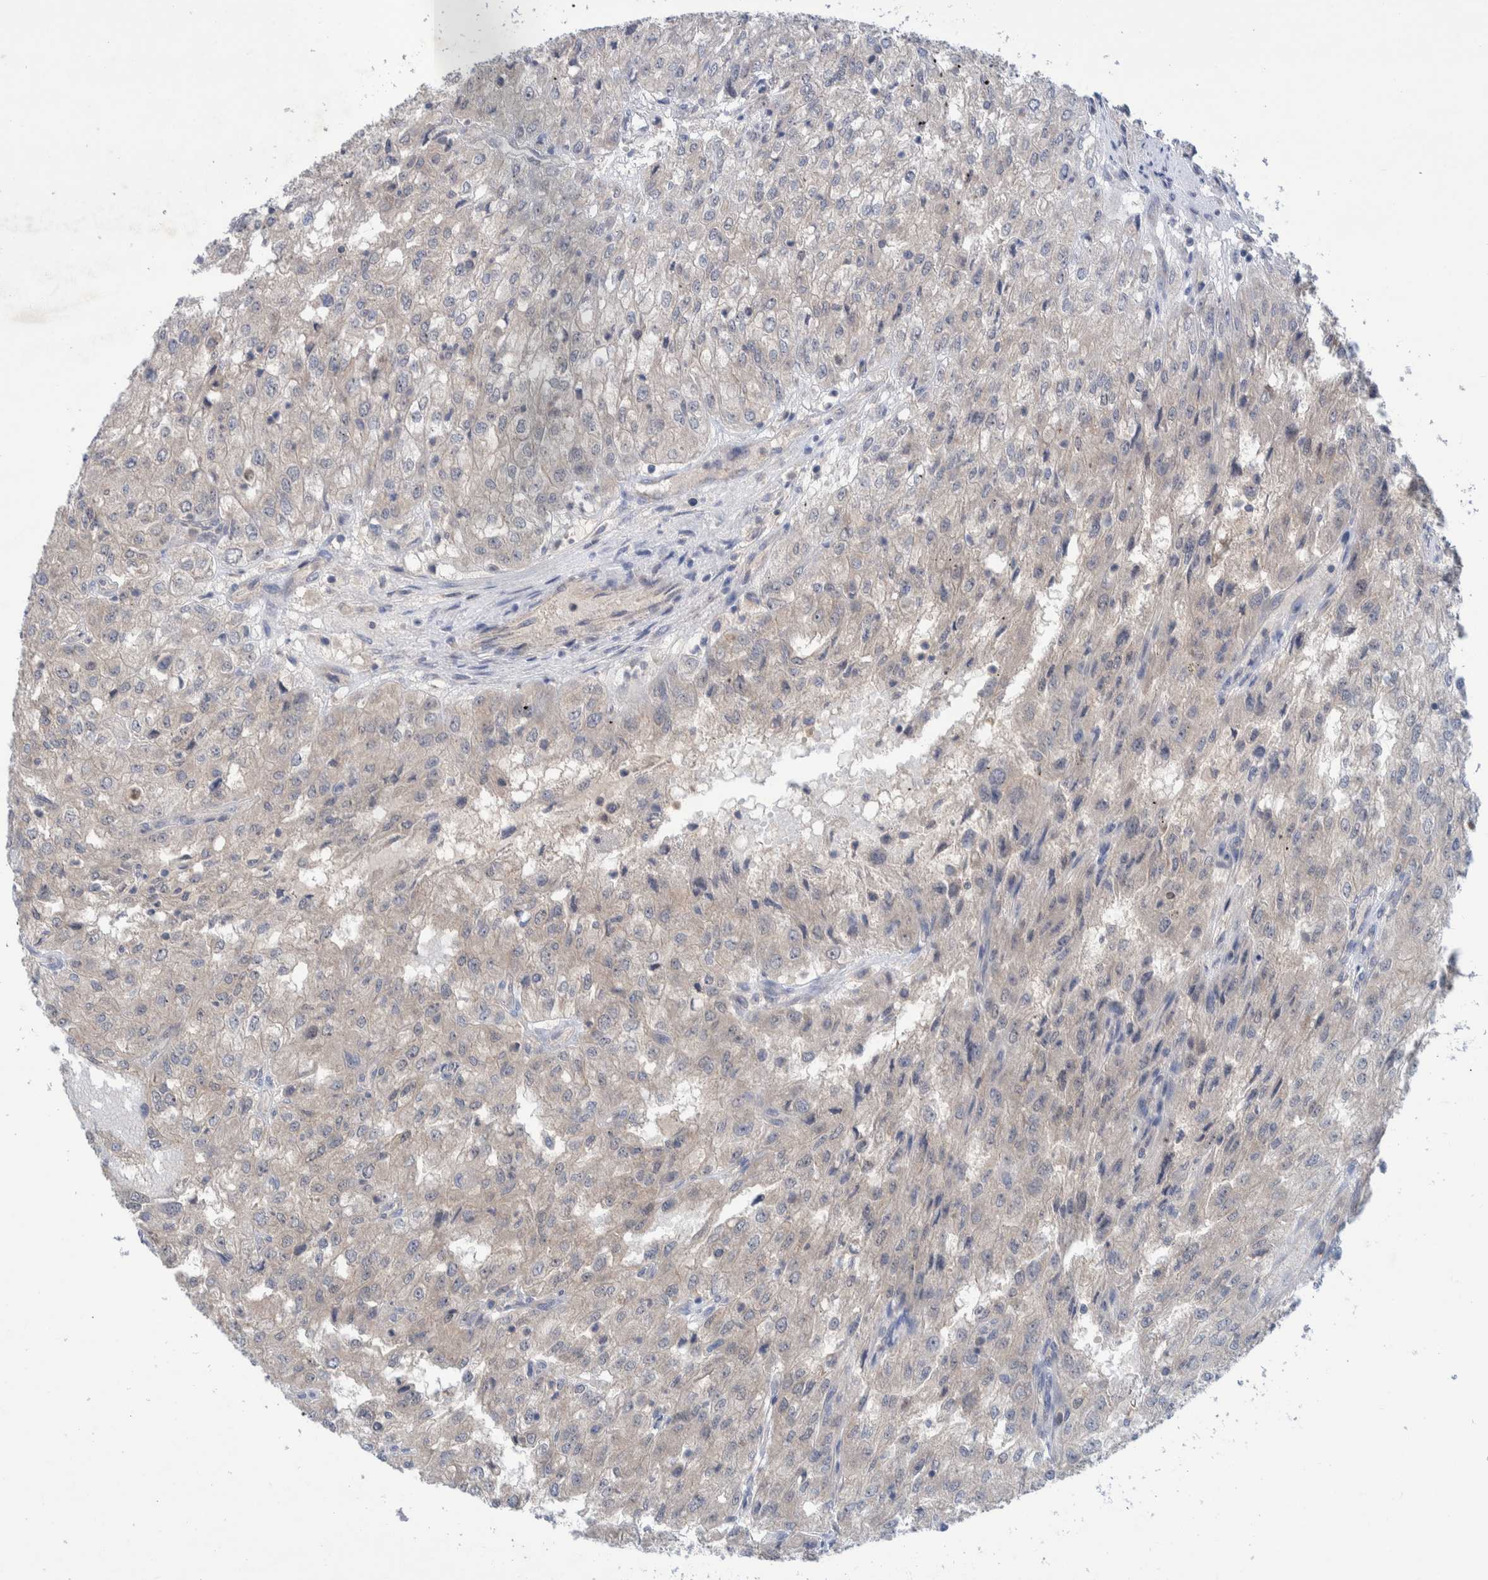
{"staining": {"intensity": "negative", "quantity": "none", "location": "none"}, "tissue": "renal cancer", "cell_type": "Tumor cells", "image_type": "cancer", "snomed": [{"axis": "morphology", "description": "Adenocarcinoma, NOS"}, {"axis": "topography", "description": "Kidney"}], "caption": "Renal adenocarcinoma was stained to show a protein in brown. There is no significant positivity in tumor cells.", "gene": "PLPBP", "patient": {"sex": "female", "age": 54}}